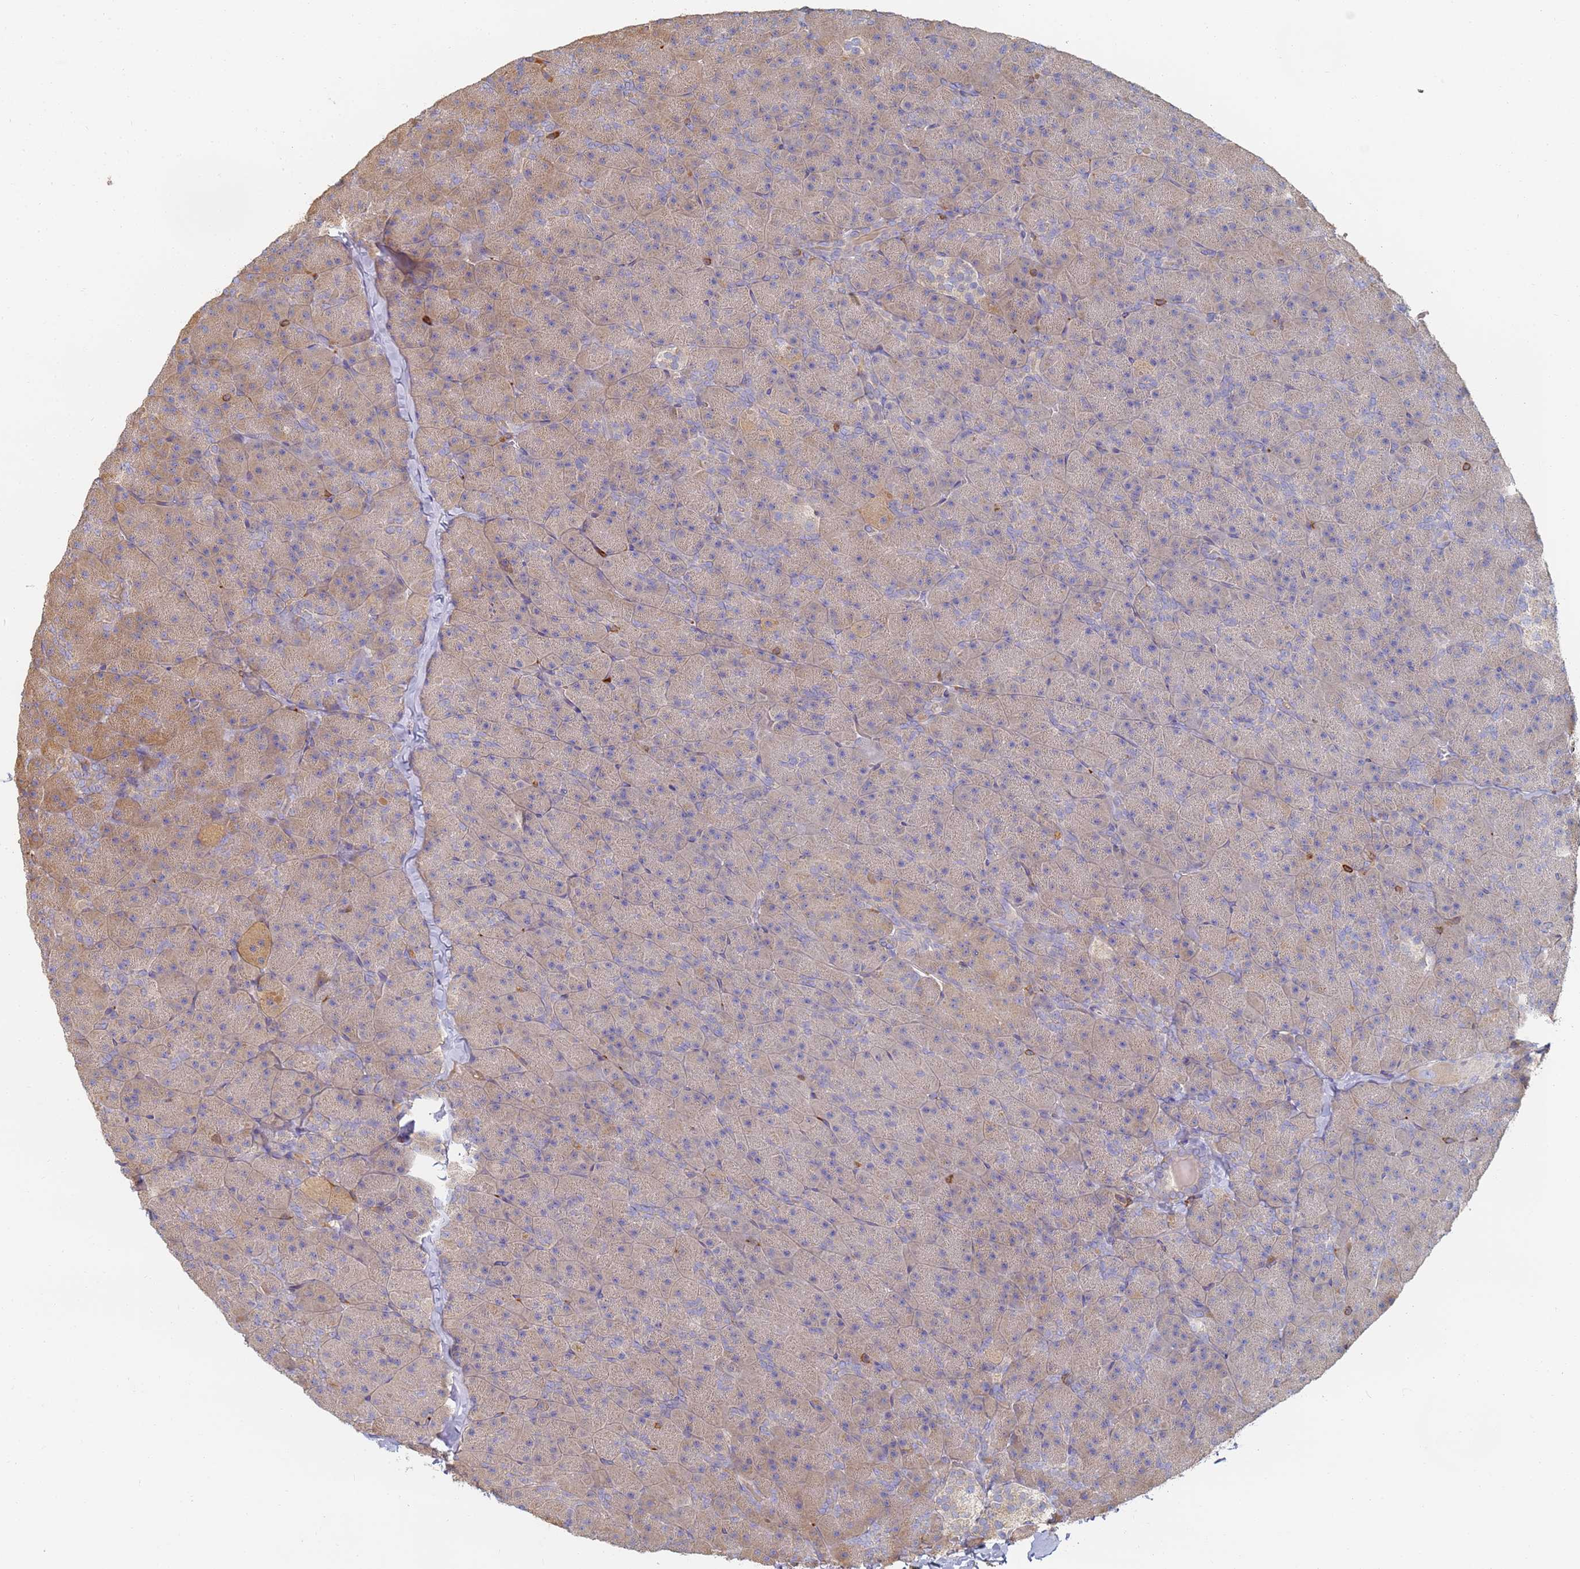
{"staining": {"intensity": "weak", "quantity": "25%-75%", "location": "cytoplasmic/membranous"}, "tissue": "pancreas", "cell_type": "Exocrine glandular cells", "image_type": "normal", "snomed": [{"axis": "morphology", "description": "Normal tissue, NOS"}, {"axis": "topography", "description": "Pancreas"}], "caption": "The photomicrograph reveals a brown stain indicating the presence of a protein in the cytoplasmic/membranous of exocrine glandular cells in pancreas.", "gene": "BIN2", "patient": {"sex": "male", "age": 36}}